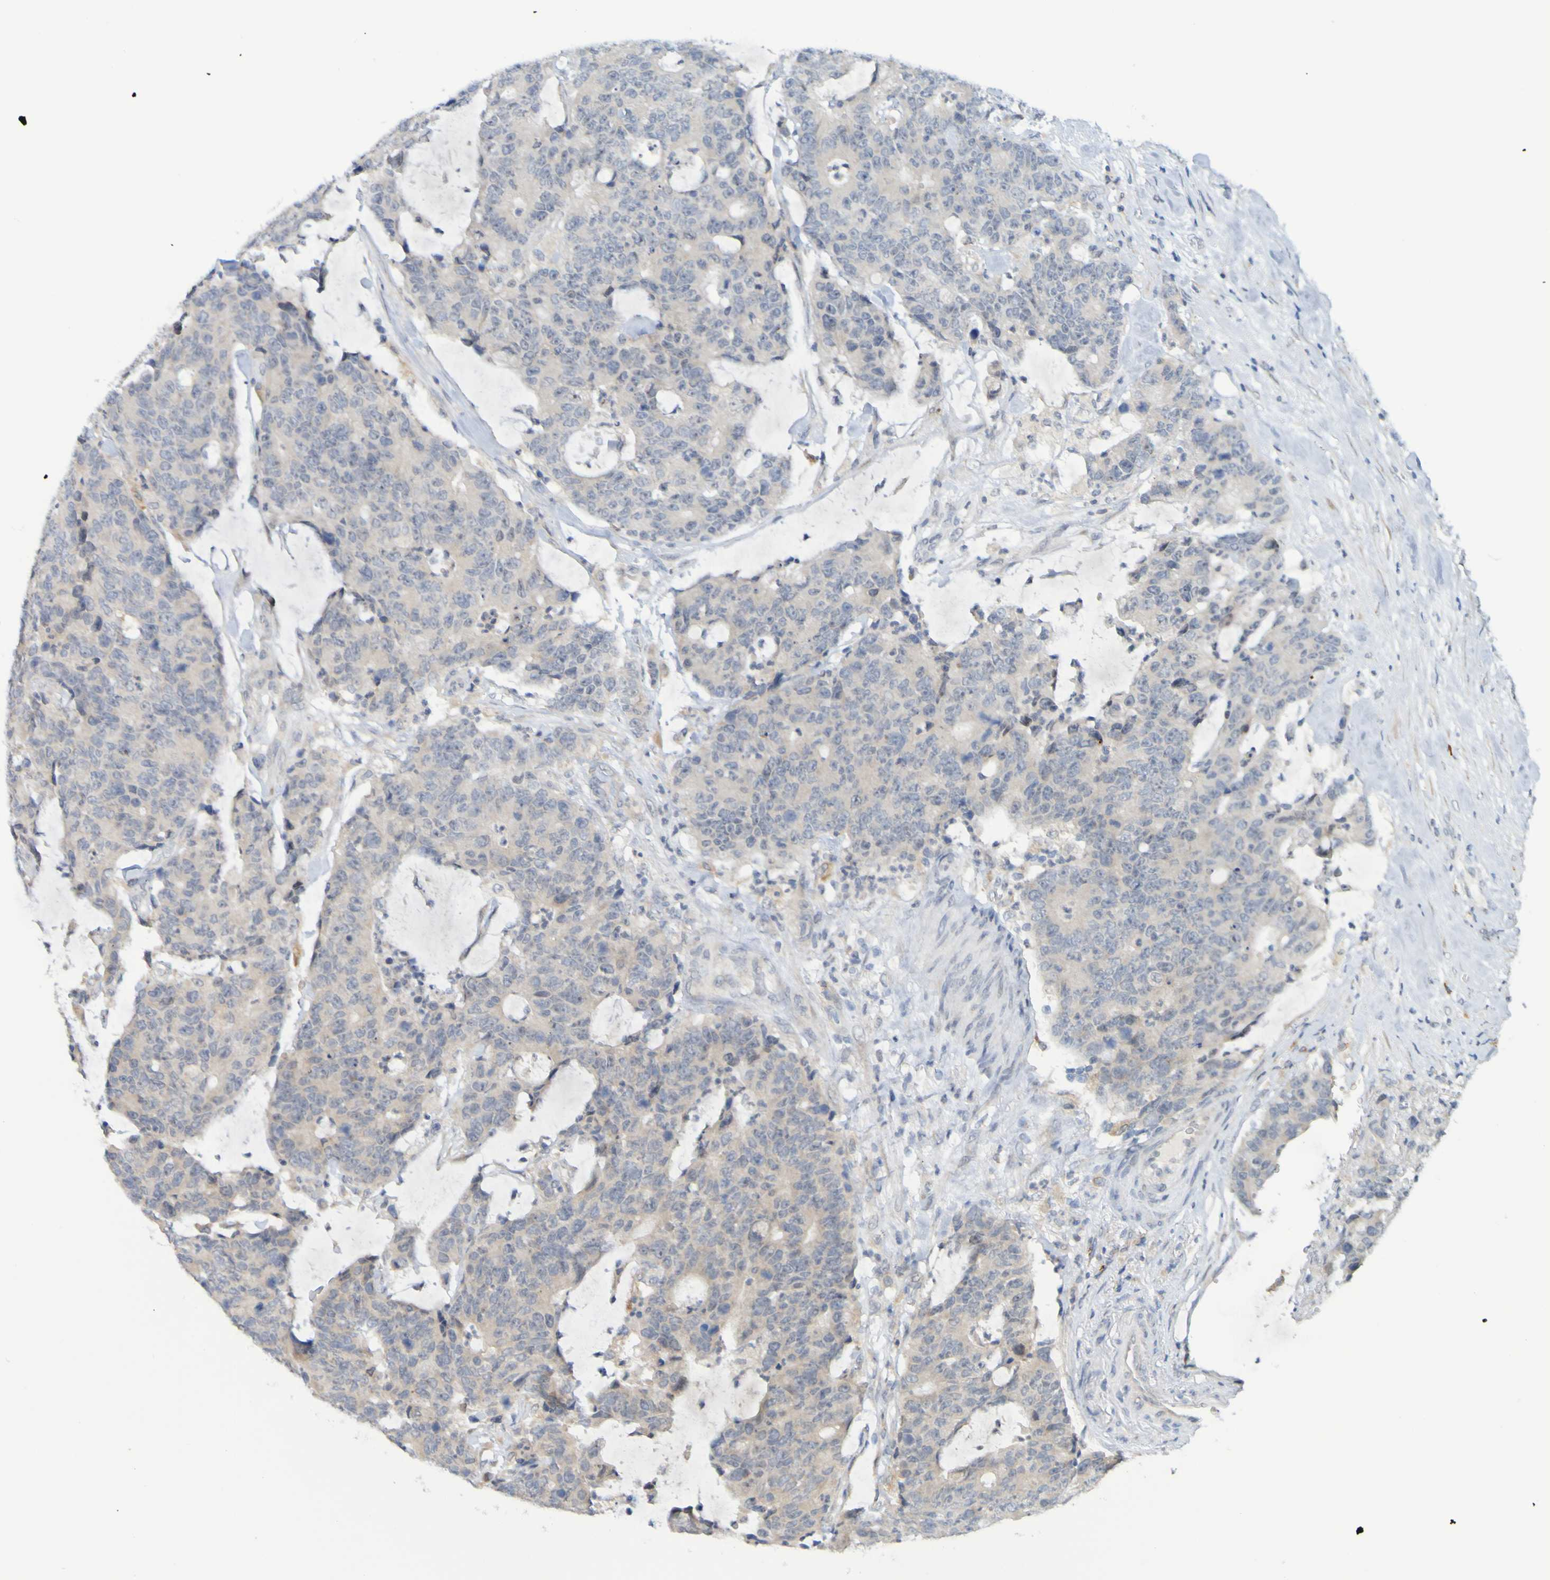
{"staining": {"intensity": "weak", "quantity": "<25%", "location": "cytoplasmic/membranous"}, "tissue": "colorectal cancer", "cell_type": "Tumor cells", "image_type": "cancer", "snomed": [{"axis": "morphology", "description": "Adenocarcinoma, NOS"}, {"axis": "topography", "description": "Colon"}], "caption": "Immunohistochemical staining of colorectal cancer displays no significant positivity in tumor cells.", "gene": "LILRB5", "patient": {"sex": "female", "age": 86}}